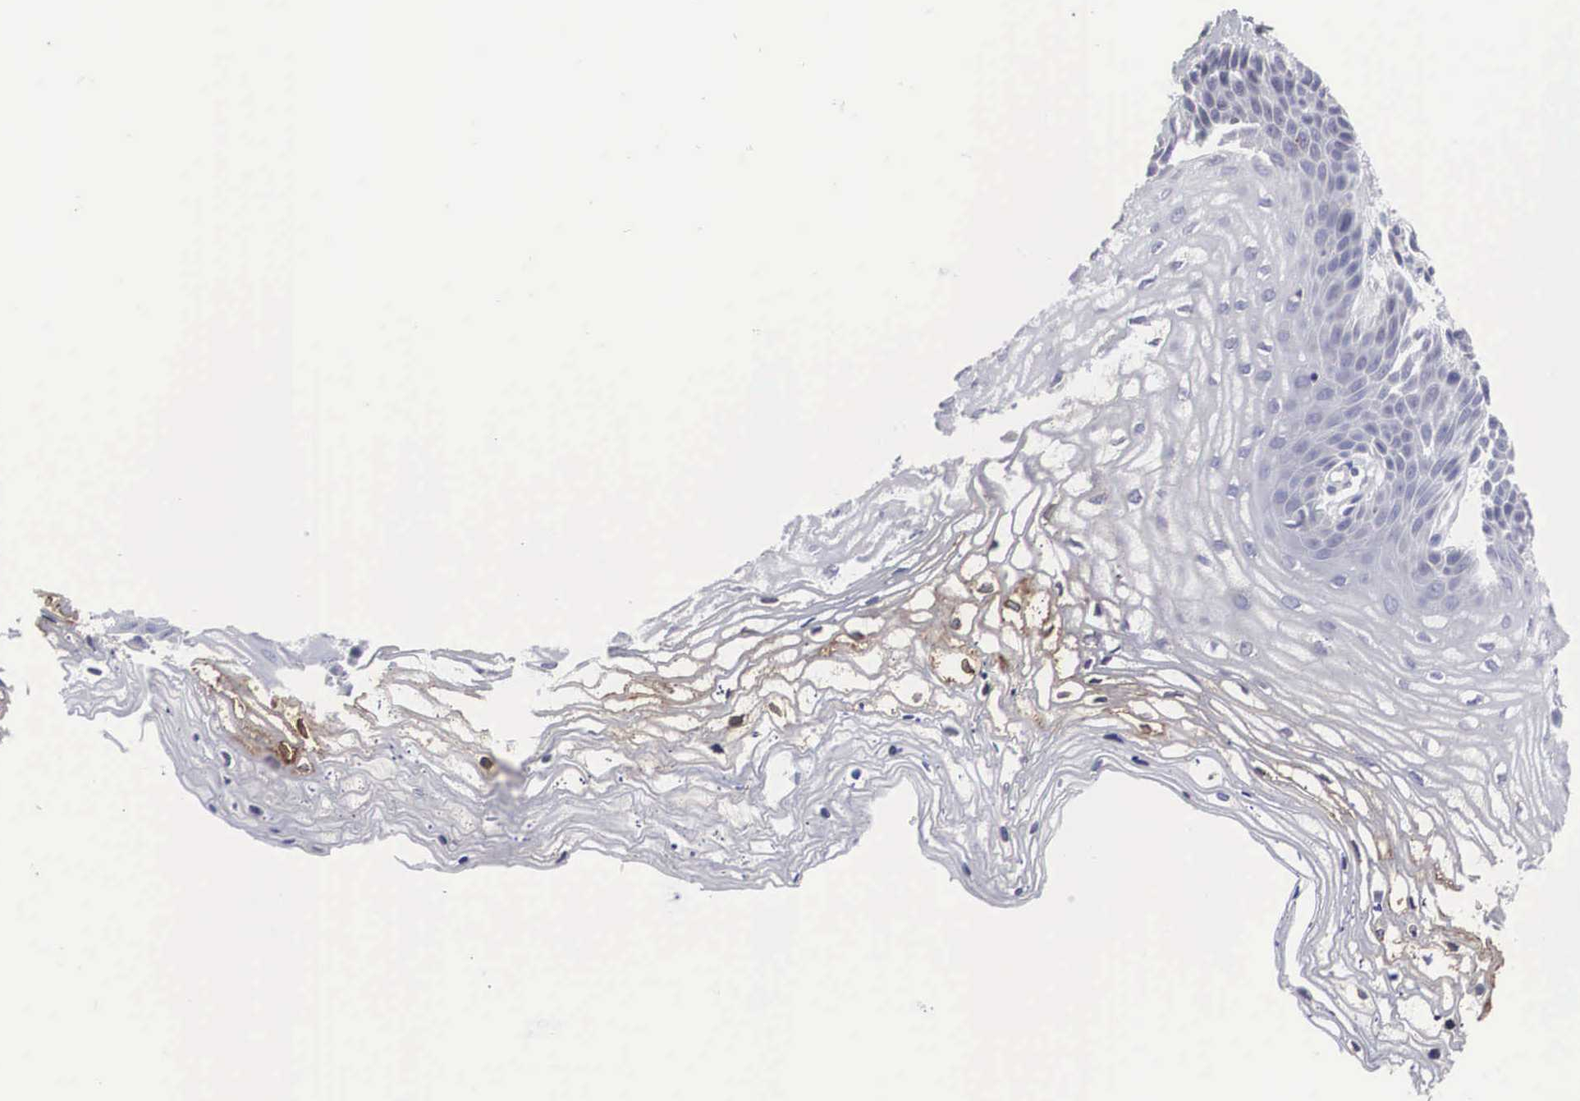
{"staining": {"intensity": "weak", "quantity": "<25%", "location": "cytoplasmic/membranous"}, "tissue": "vagina", "cell_type": "Squamous epithelial cells", "image_type": "normal", "snomed": [{"axis": "morphology", "description": "Normal tissue, NOS"}, {"axis": "topography", "description": "Vagina"}], "caption": "IHC photomicrograph of benign vagina: vagina stained with DAB exhibits no significant protein staining in squamous epithelial cells.", "gene": "HMOX1", "patient": {"sex": "female", "age": 68}}